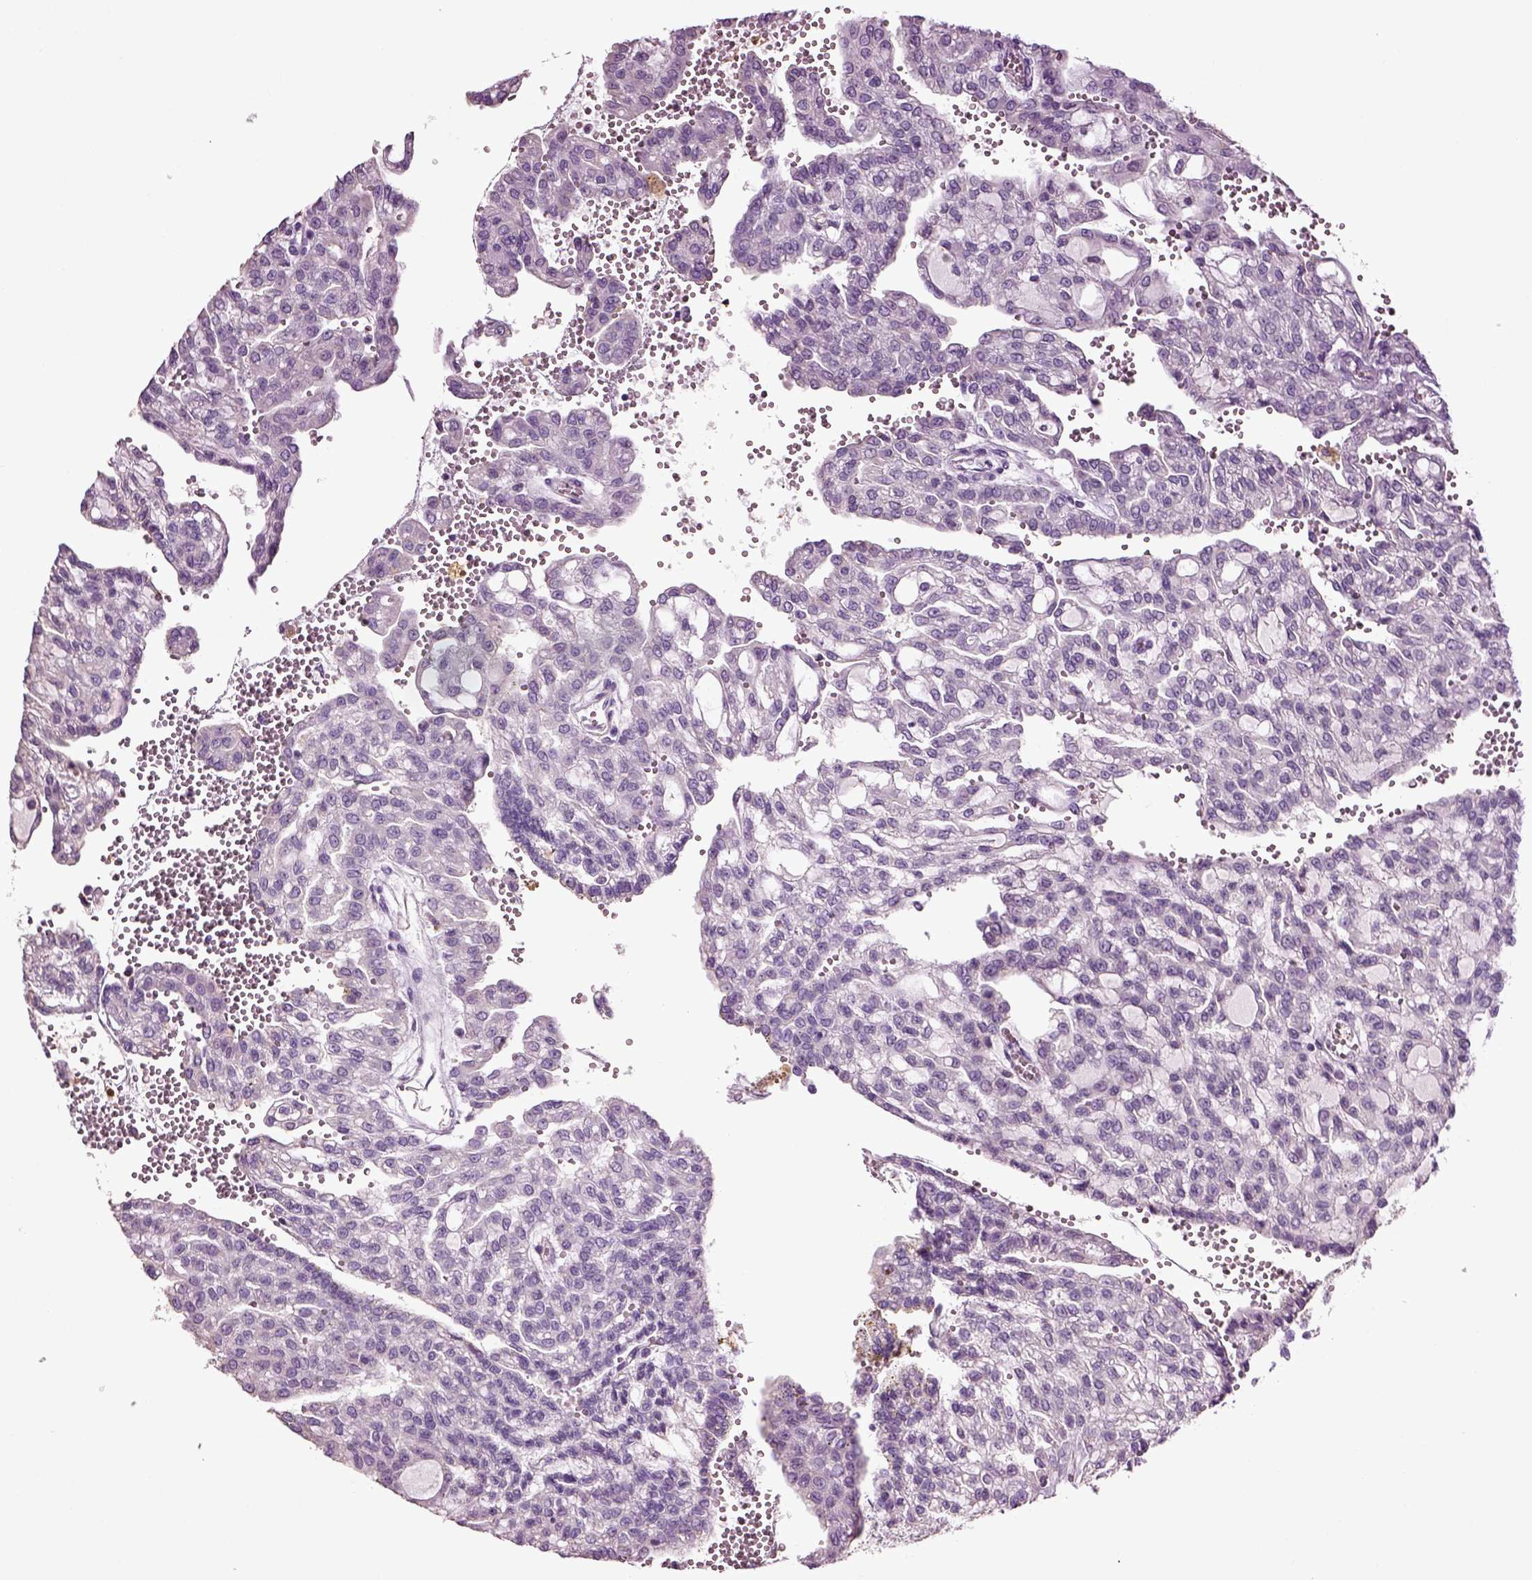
{"staining": {"intensity": "negative", "quantity": "none", "location": "none"}, "tissue": "renal cancer", "cell_type": "Tumor cells", "image_type": "cancer", "snomed": [{"axis": "morphology", "description": "Adenocarcinoma, NOS"}, {"axis": "topography", "description": "Kidney"}], "caption": "Tumor cells show no significant protein staining in renal cancer.", "gene": "DEFB118", "patient": {"sex": "male", "age": 63}}